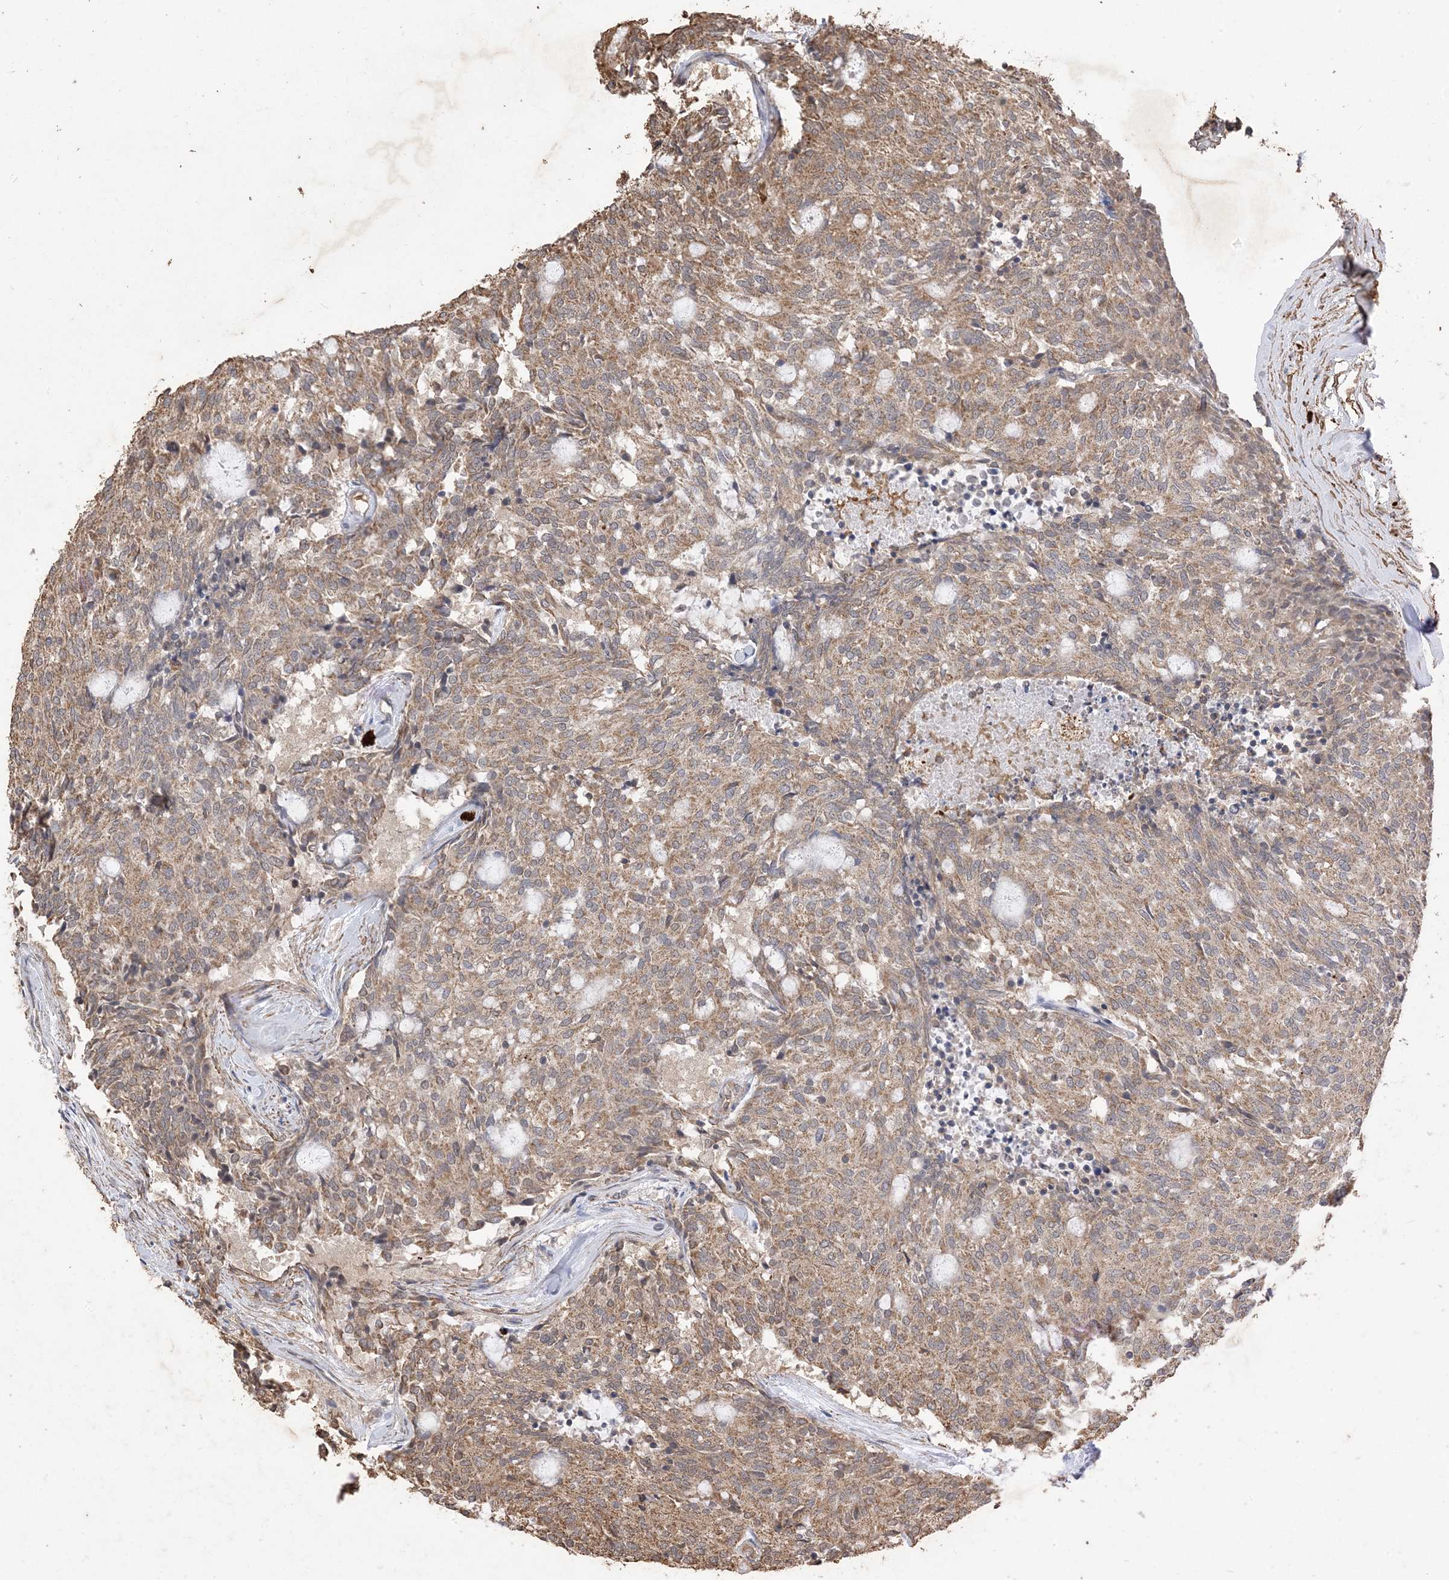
{"staining": {"intensity": "moderate", "quantity": ">75%", "location": "cytoplasmic/membranous"}, "tissue": "carcinoid", "cell_type": "Tumor cells", "image_type": "cancer", "snomed": [{"axis": "morphology", "description": "Carcinoid, malignant, NOS"}, {"axis": "topography", "description": "Pancreas"}], "caption": "Approximately >75% of tumor cells in carcinoid show moderate cytoplasmic/membranous protein expression as visualized by brown immunohistochemical staining.", "gene": "HPS4", "patient": {"sex": "female", "age": 54}}